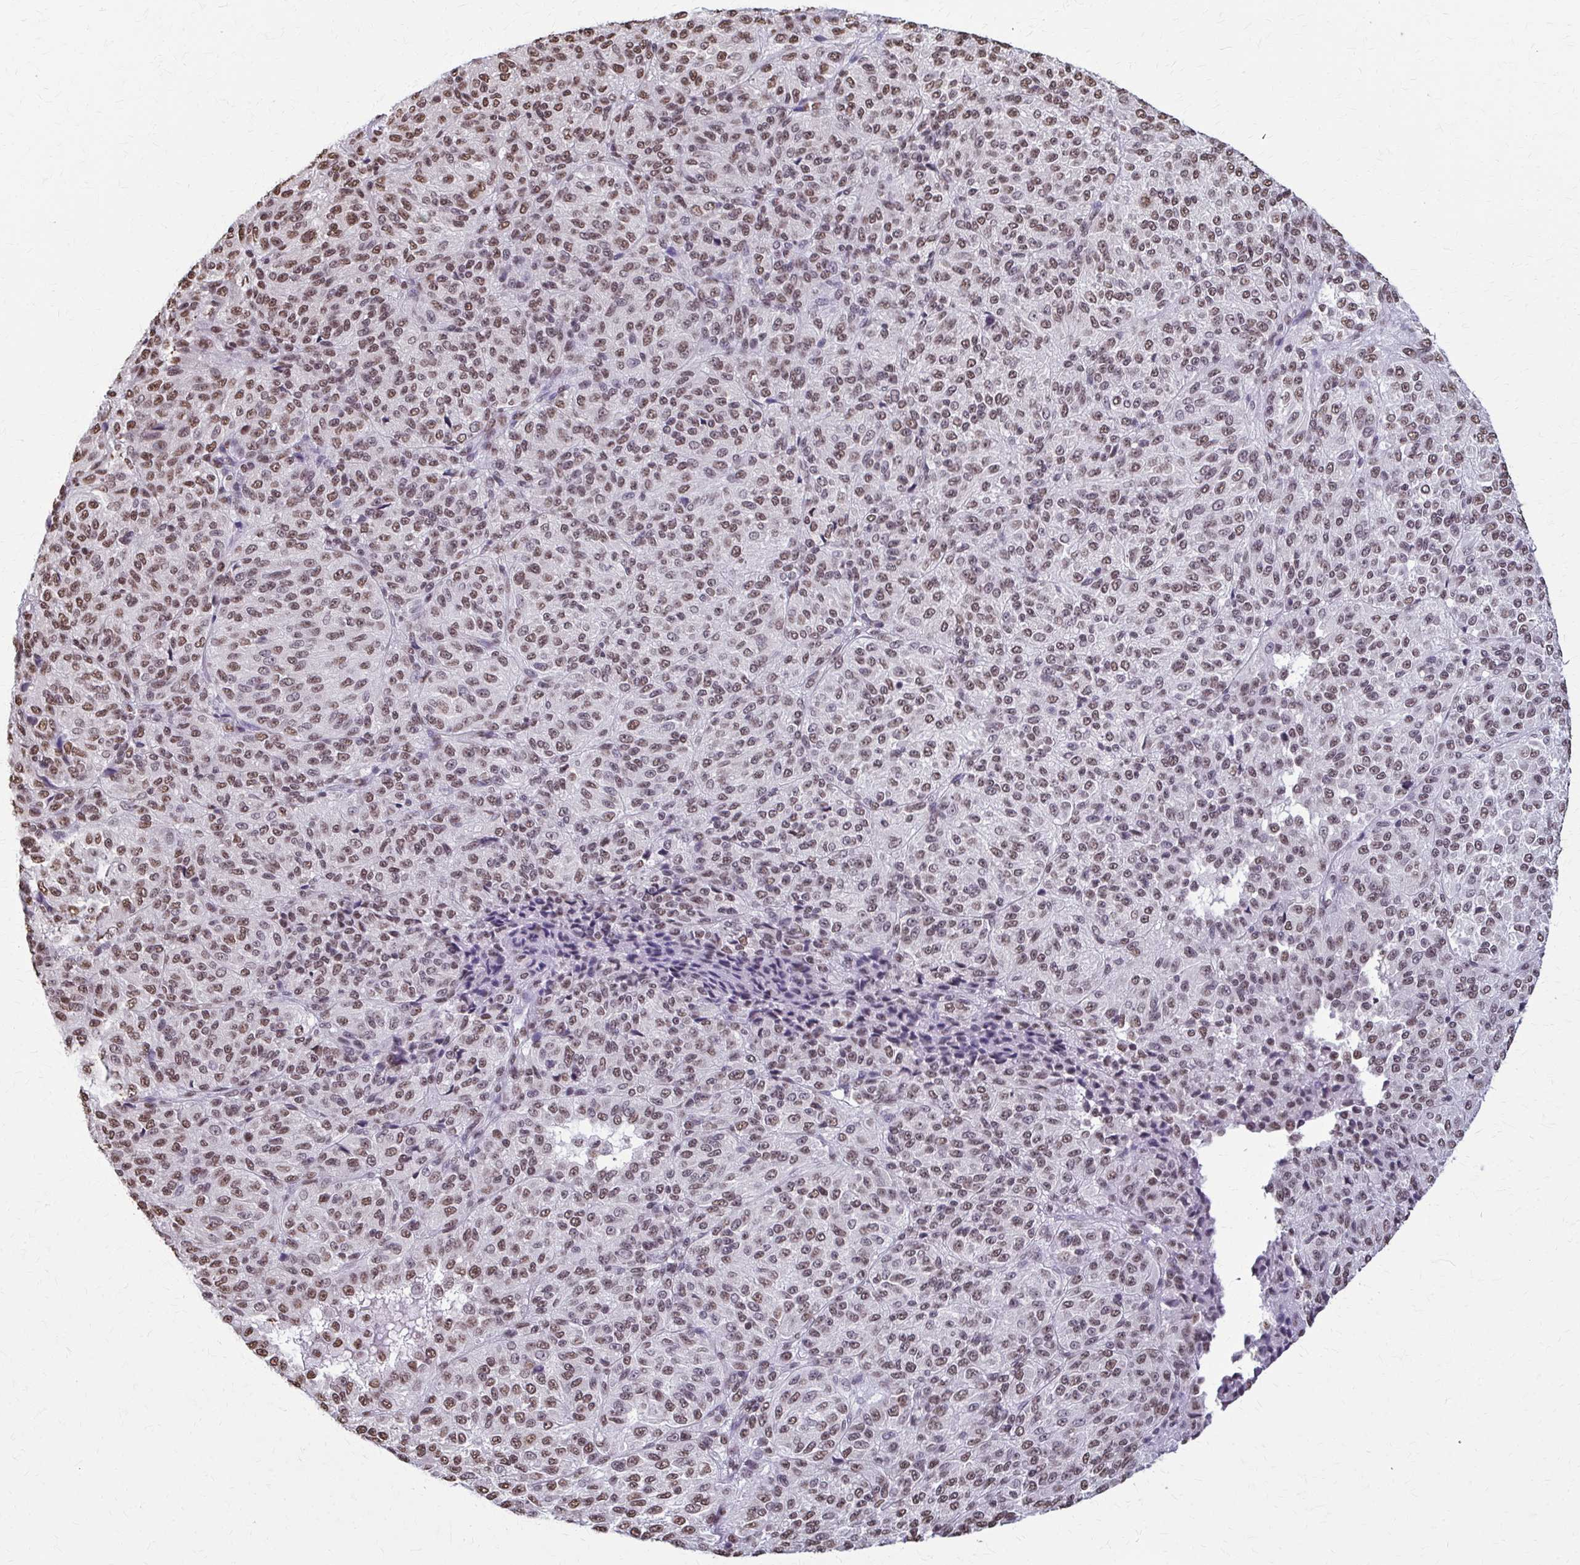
{"staining": {"intensity": "moderate", "quantity": ">75%", "location": "nuclear"}, "tissue": "melanoma", "cell_type": "Tumor cells", "image_type": "cancer", "snomed": [{"axis": "morphology", "description": "Malignant melanoma, Metastatic site"}, {"axis": "topography", "description": "Brain"}], "caption": "The histopathology image demonstrates a brown stain indicating the presence of a protein in the nuclear of tumor cells in malignant melanoma (metastatic site).", "gene": "SNRPA", "patient": {"sex": "female", "age": 56}}